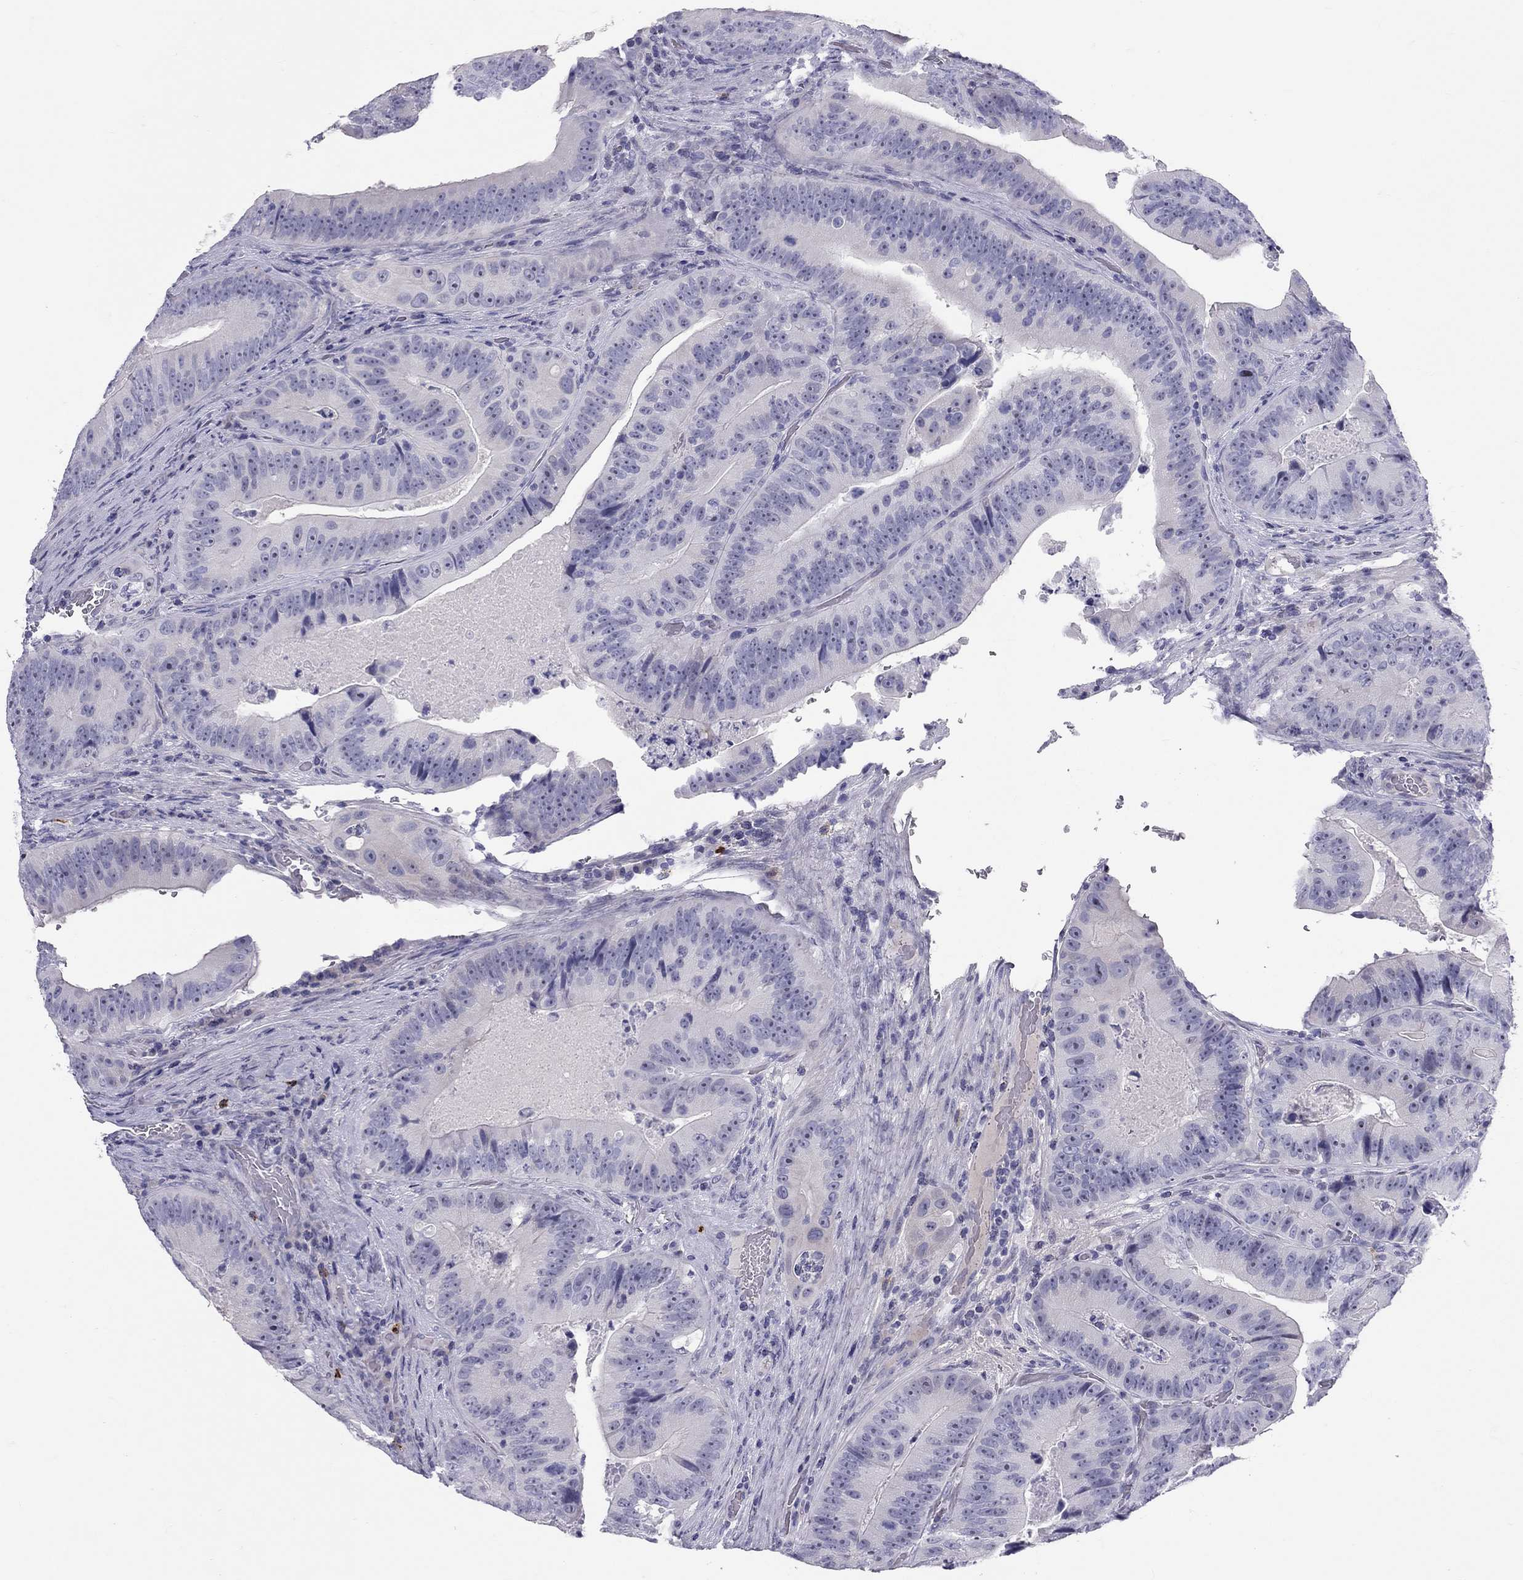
{"staining": {"intensity": "negative", "quantity": "none", "location": "none"}, "tissue": "colorectal cancer", "cell_type": "Tumor cells", "image_type": "cancer", "snomed": [{"axis": "morphology", "description": "Adenocarcinoma, NOS"}, {"axis": "topography", "description": "Colon"}], "caption": "Immunohistochemistry (IHC) photomicrograph of adenocarcinoma (colorectal) stained for a protein (brown), which reveals no positivity in tumor cells.", "gene": "IL17REL", "patient": {"sex": "female", "age": 86}}